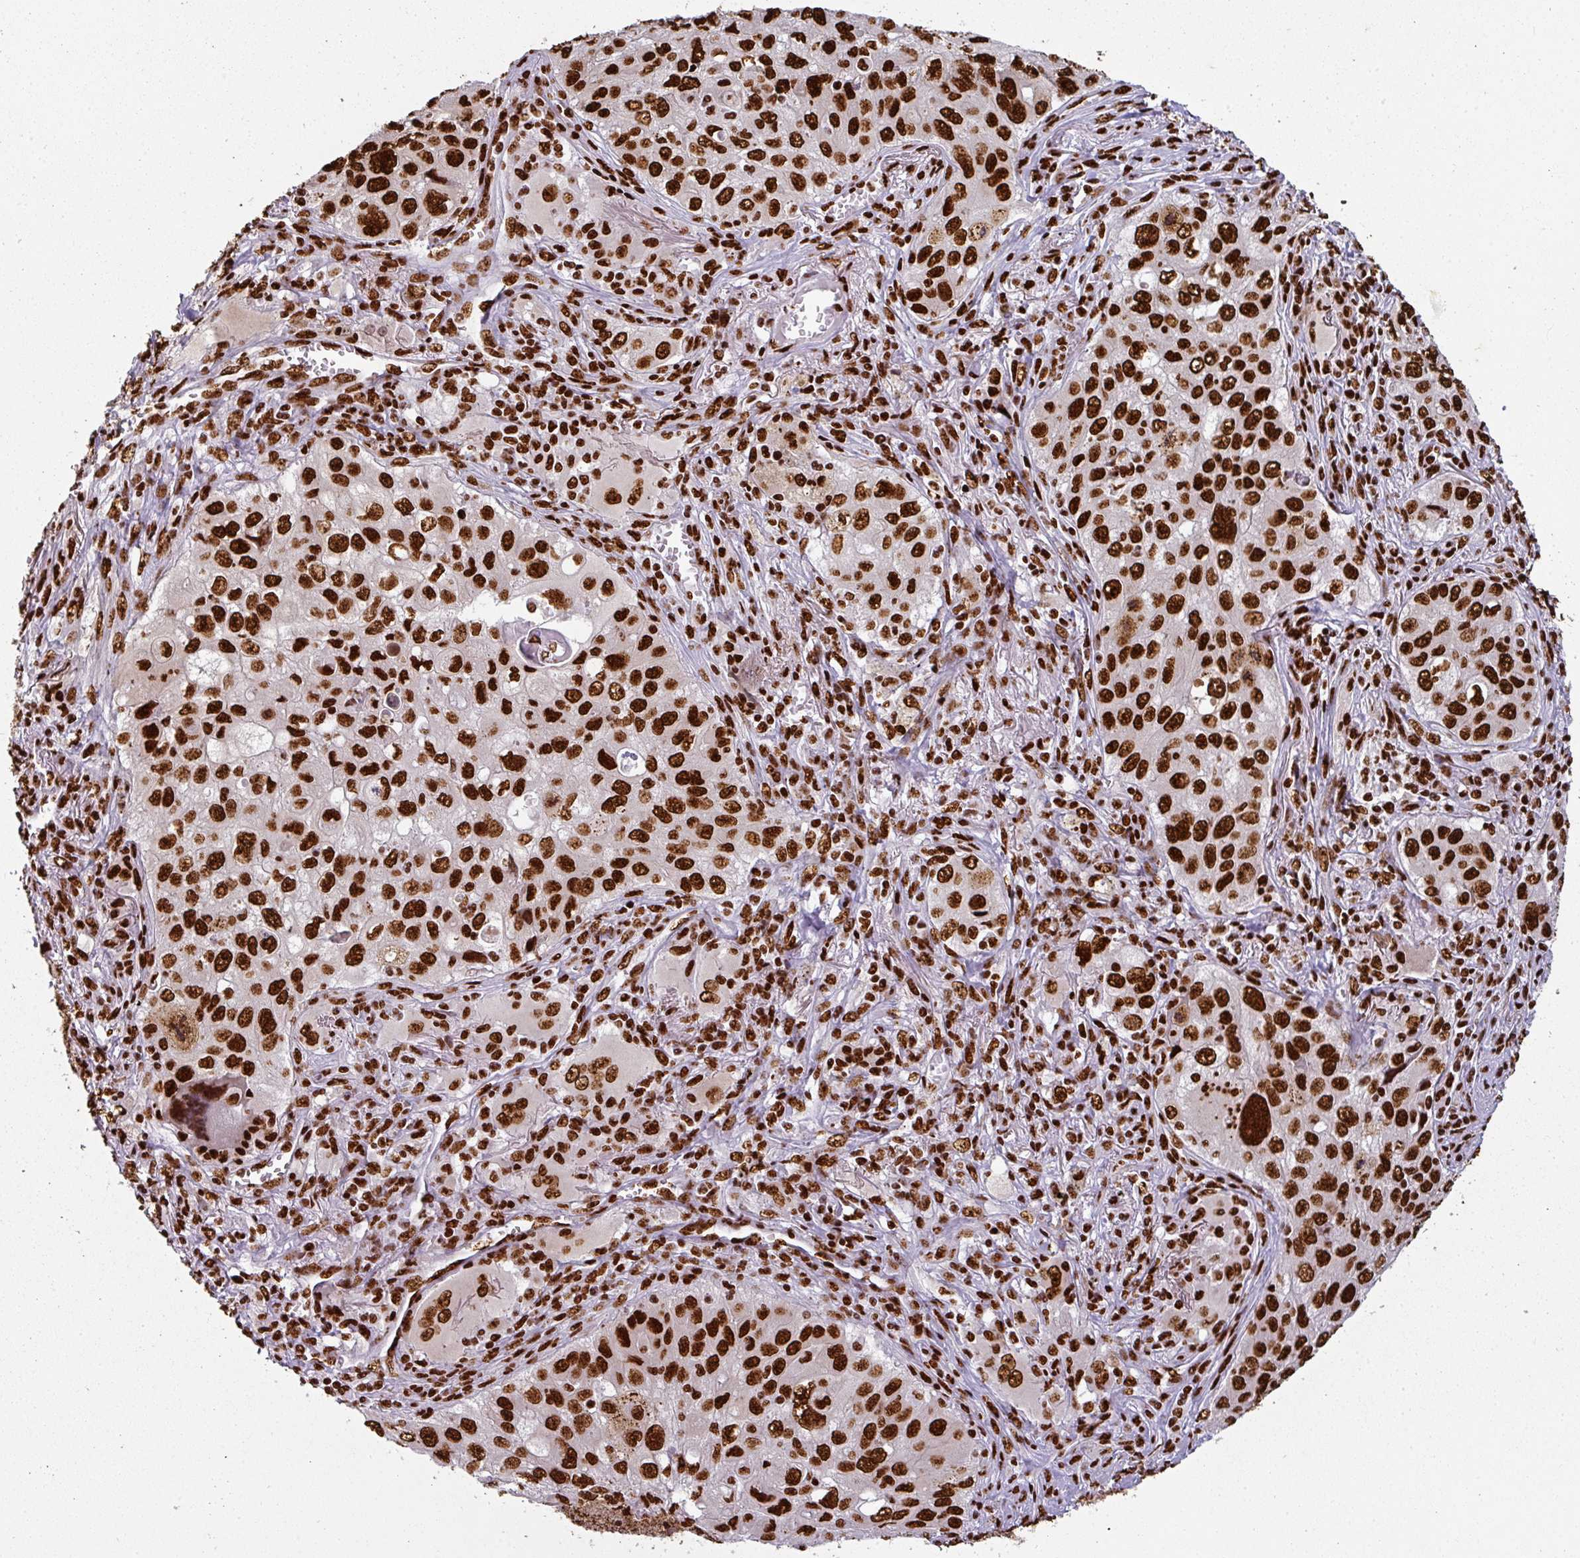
{"staining": {"intensity": "strong", "quantity": ">75%", "location": "nuclear"}, "tissue": "lung cancer", "cell_type": "Tumor cells", "image_type": "cancer", "snomed": [{"axis": "morphology", "description": "Adenocarcinoma, NOS"}, {"axis": "morphology", "description": "Adenocarcinoma, metastatic, NOS"}, {"axis": "topography", "description": "Lymph node"}, {"axis": "topography", "description": "Lung"}], "caption": "Immunohistochemical staining of lung cancer exhibits strong nuclear protein staining in about >75% of tumor cells. (IHC, brightfield microscopy, high magnification).", "gene": "SIK3", "patient": {"sex": "female", "age": 42}}